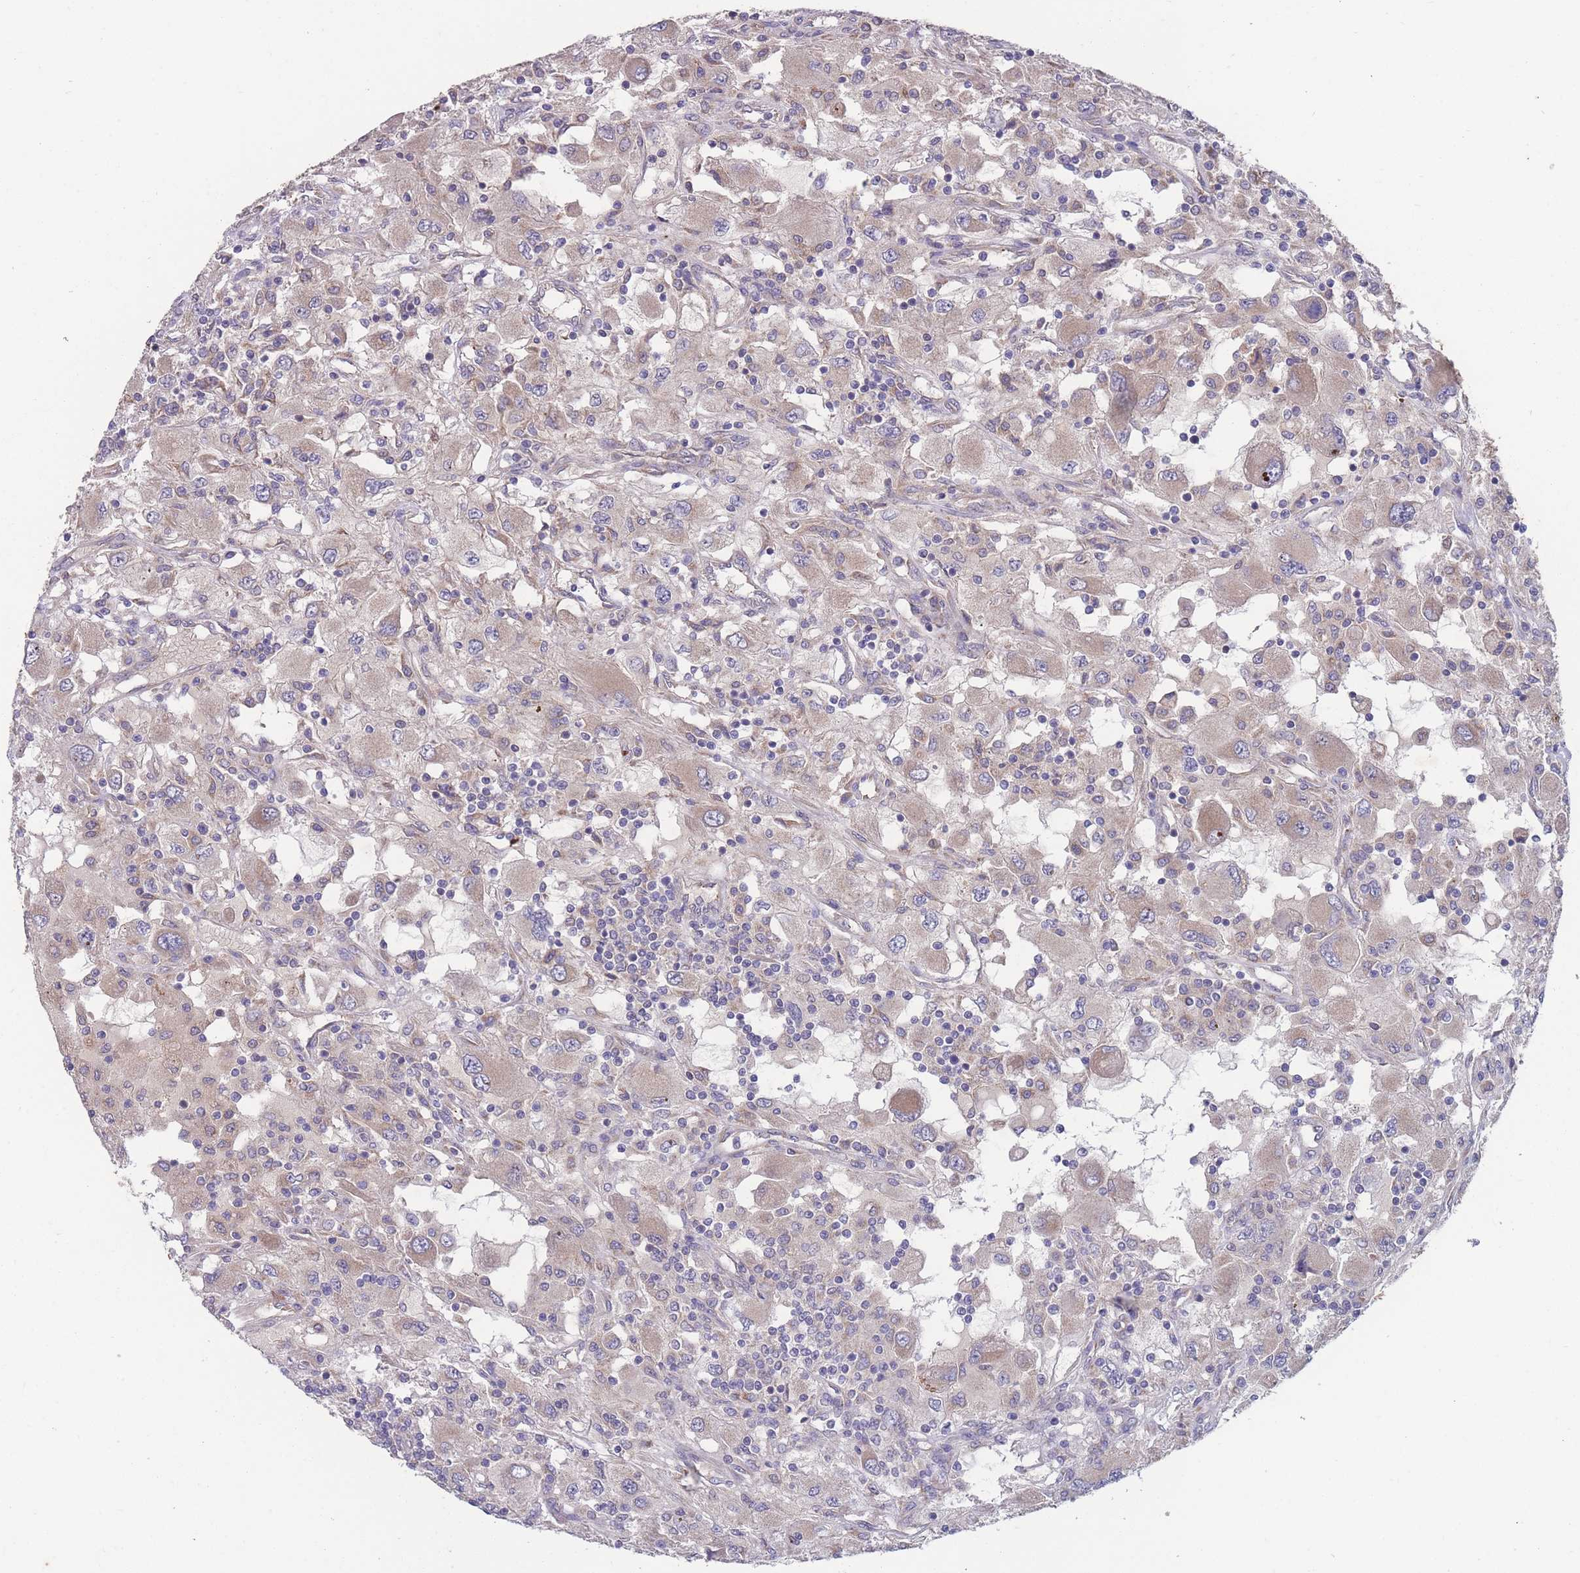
{"staining": {"intensity": "weak", "quantity": ">75%", "location": "cytoplasmic/membranous"}, "tissue": "renal cancer", "cell_type": "Tumor cells", "image_type": "cancer", "snomed": [{"axis": "morphology", "description": "Adenocarcinoma, NOS"}, {"axis": "topography", "description": "Kidney"}], "caption": "Renal cancer was stained to show a protein in brown. There is low levels of weak cytoplasmic/membranous positivity in approximately >75% of tumor cells.", "gene": "STIM2", "patient": {"sex": "female", "age": 67}}